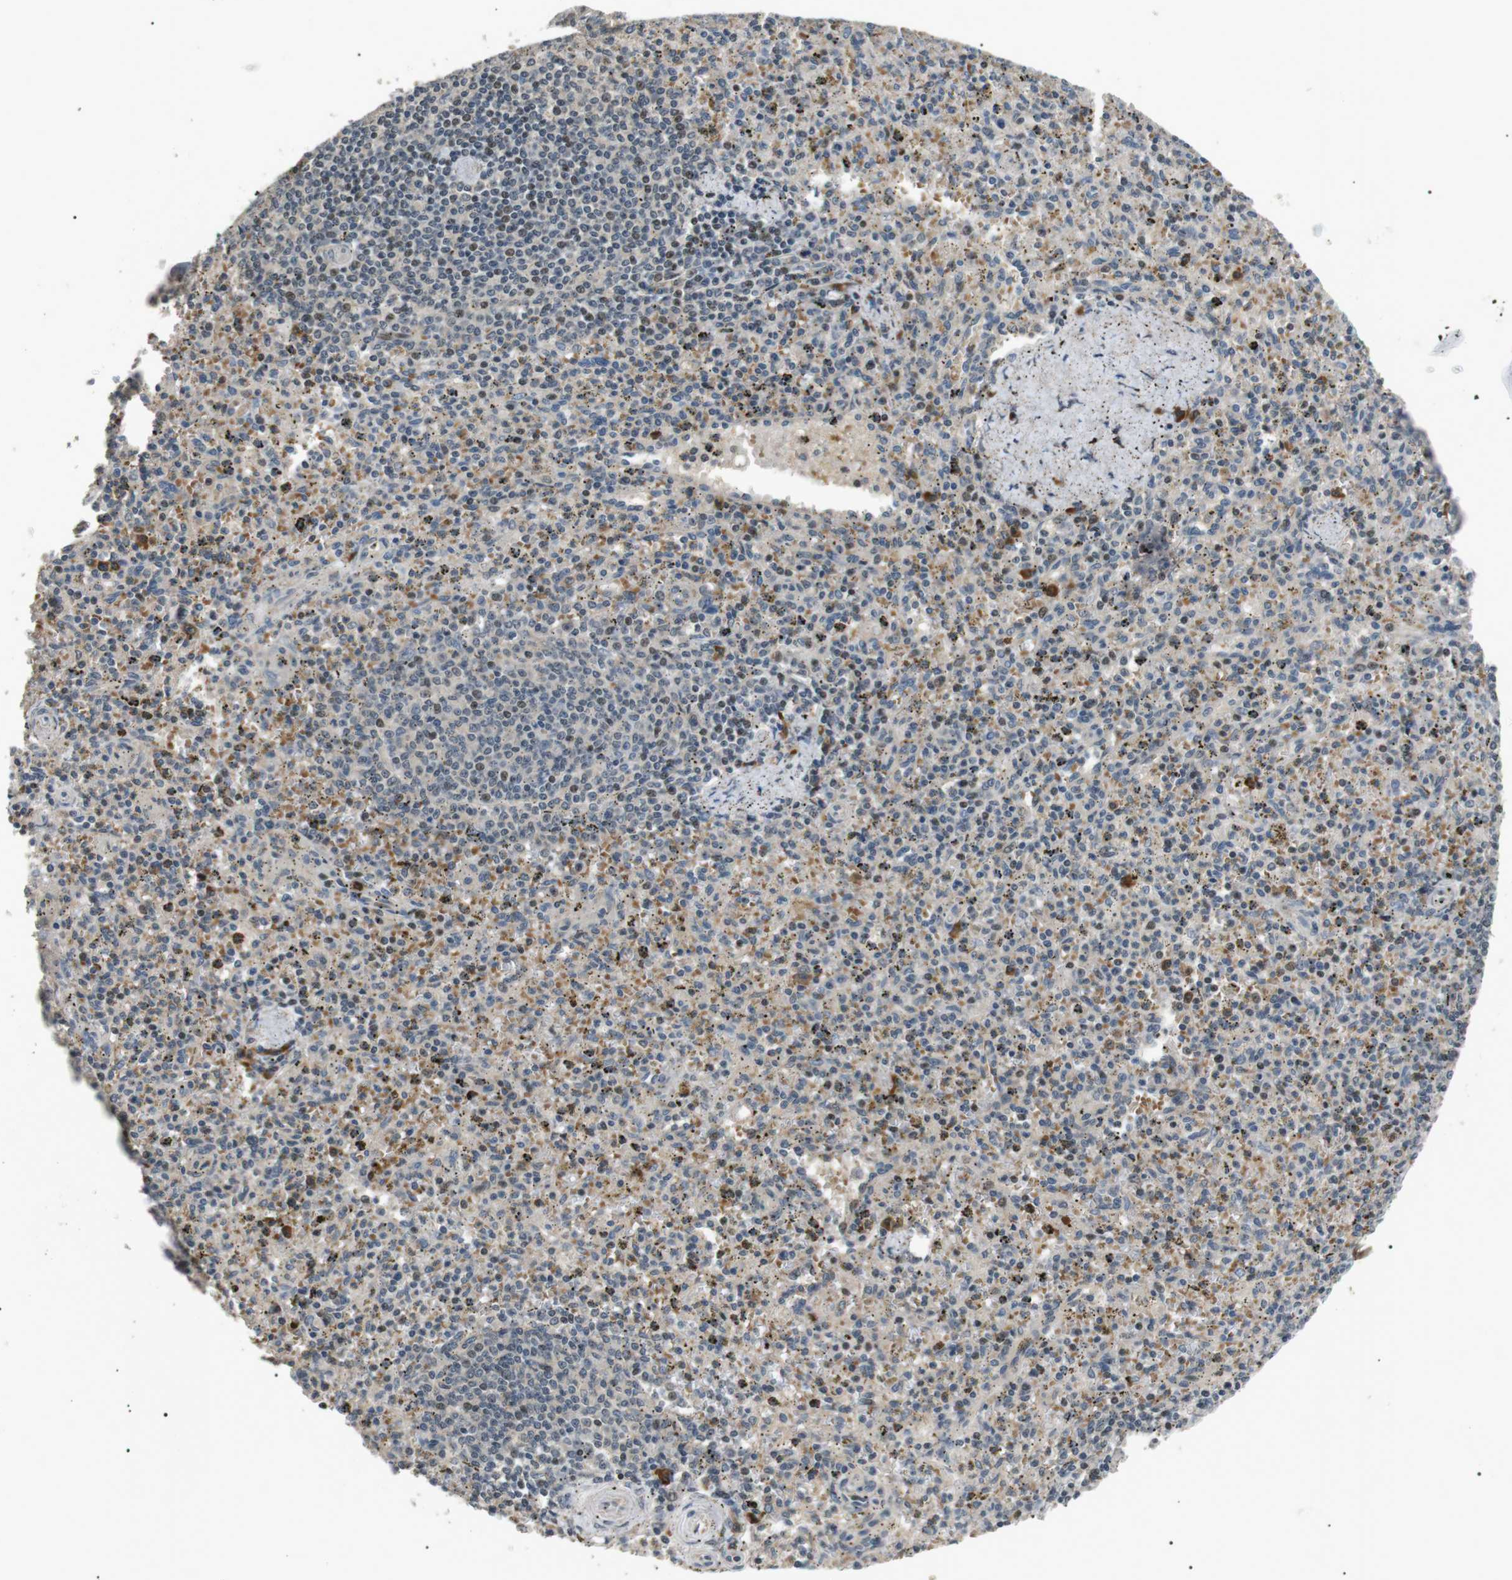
{"staining": {"intensity": "weak", "quantity": "25%-75%", "location": "cytoplasmic/membranous"}, "tissue": "spleen", "cell_type": "Cells in red pulp", "image_type": "normal", "snomed": [{"axis": "morphology", "description": "Normal tissue, NOS"}, {"axis": "topography", "description": "Spleen"}], "caption": "High-magnification brightfield microscopy of unremarkable spleen stained with DAB (brown) and counterstained with hematoxylin (blue). cells in red pulp exhibit weak cytoplasmic/membranous positivity is appreciated in about25%-75% of cells.", "gene": "HSPA13", "patient": {"sex": "male", "age": 72}}